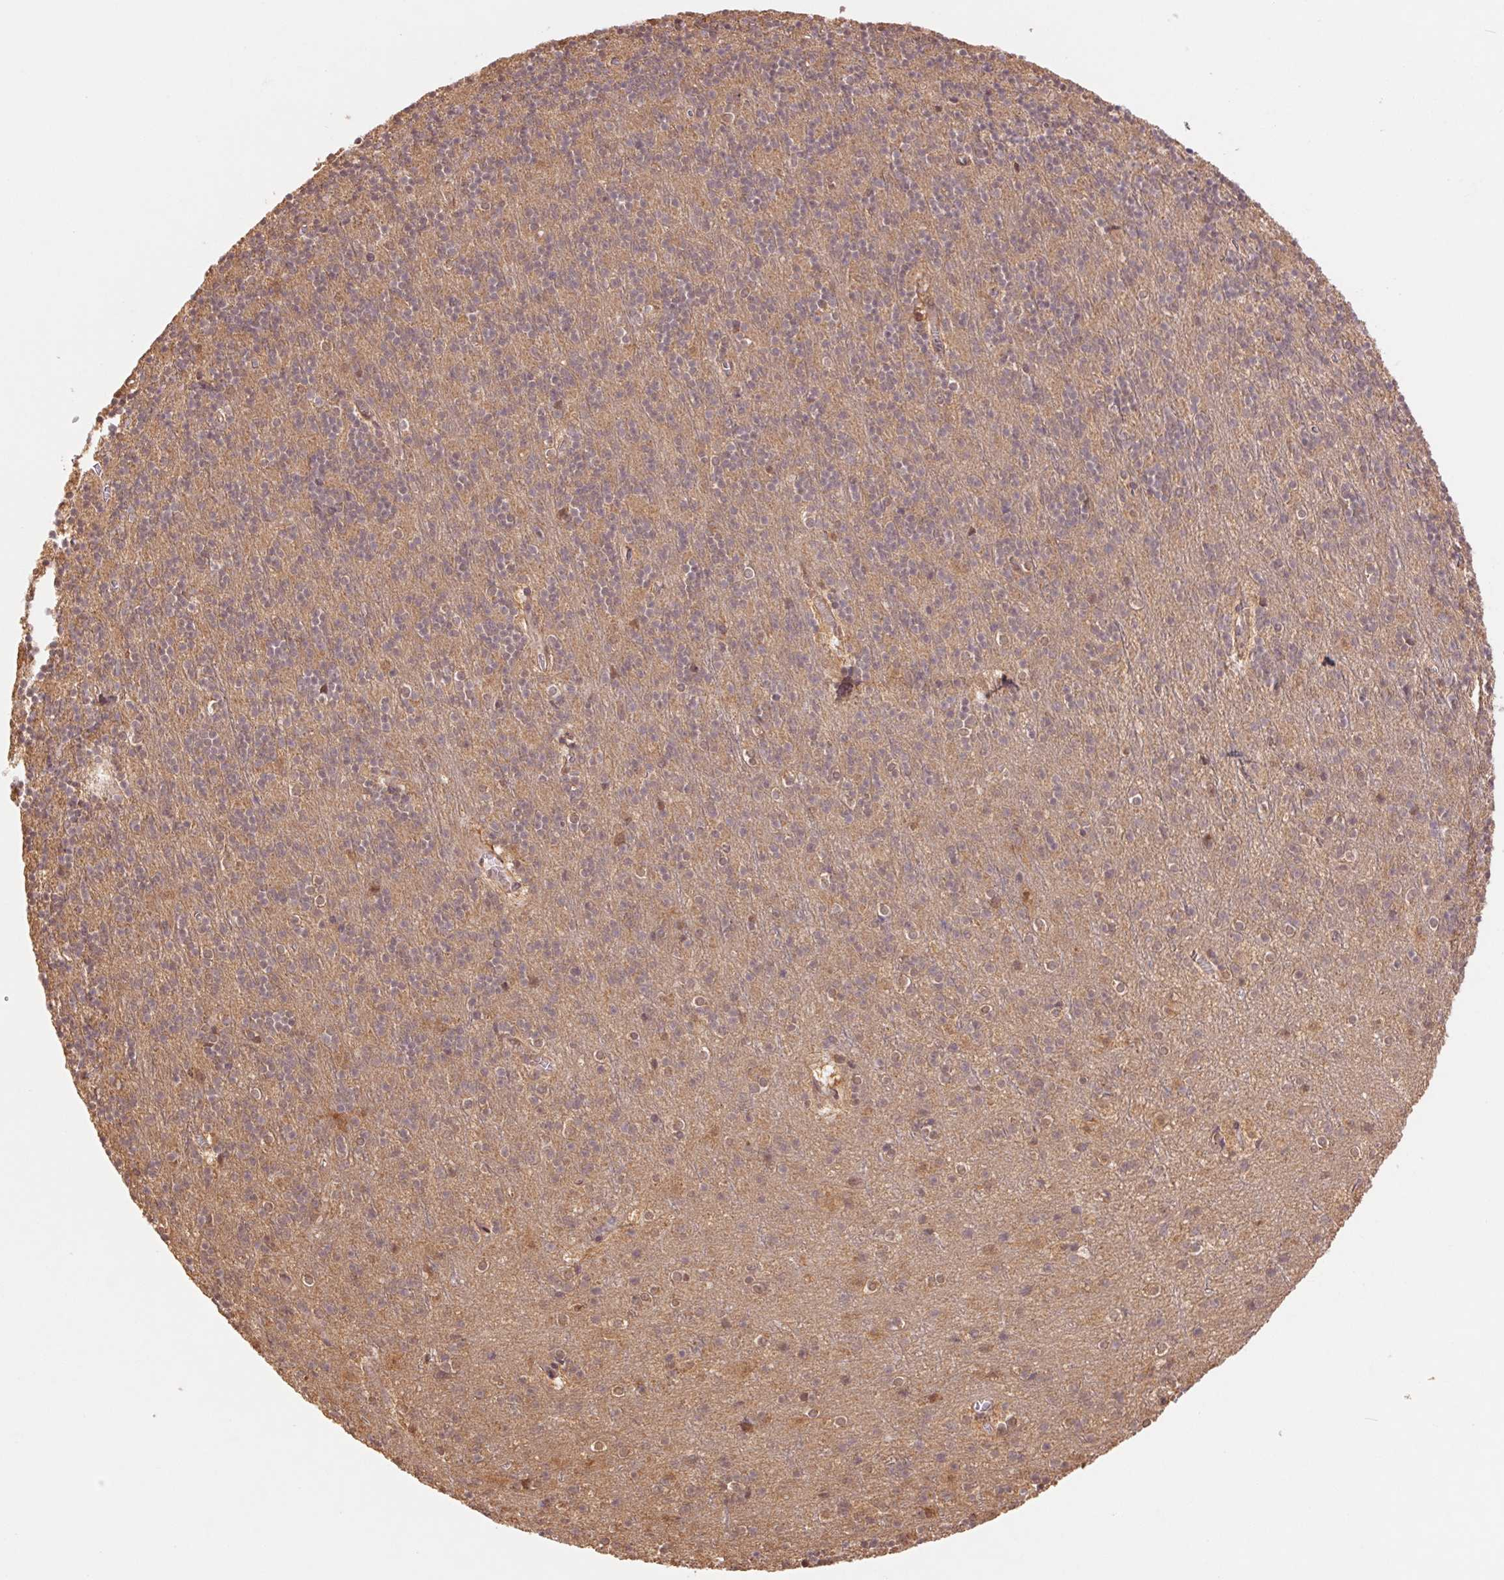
{"staining": {"intensity": "weak", "quantity": ">75%", "location": "cytoplasmic/membranous"}, "tissue": "cerebellum", "cell_type": "Cells in granular layer", "image_type": "normal", "snomed": [{"axis": "morphology", "description": "Normal tissue, NOS"}, {"axis": "topography", "description": "Cerebellum"}], "caption": "Immunohistochemical staining of unremarkable cerebellum exhibits low levels of weak cytoplasmic/membranous expression in about >75% of cells in granular layer.", "gene": "RRM1", "patient": {"sex": "male", "age": 70}}